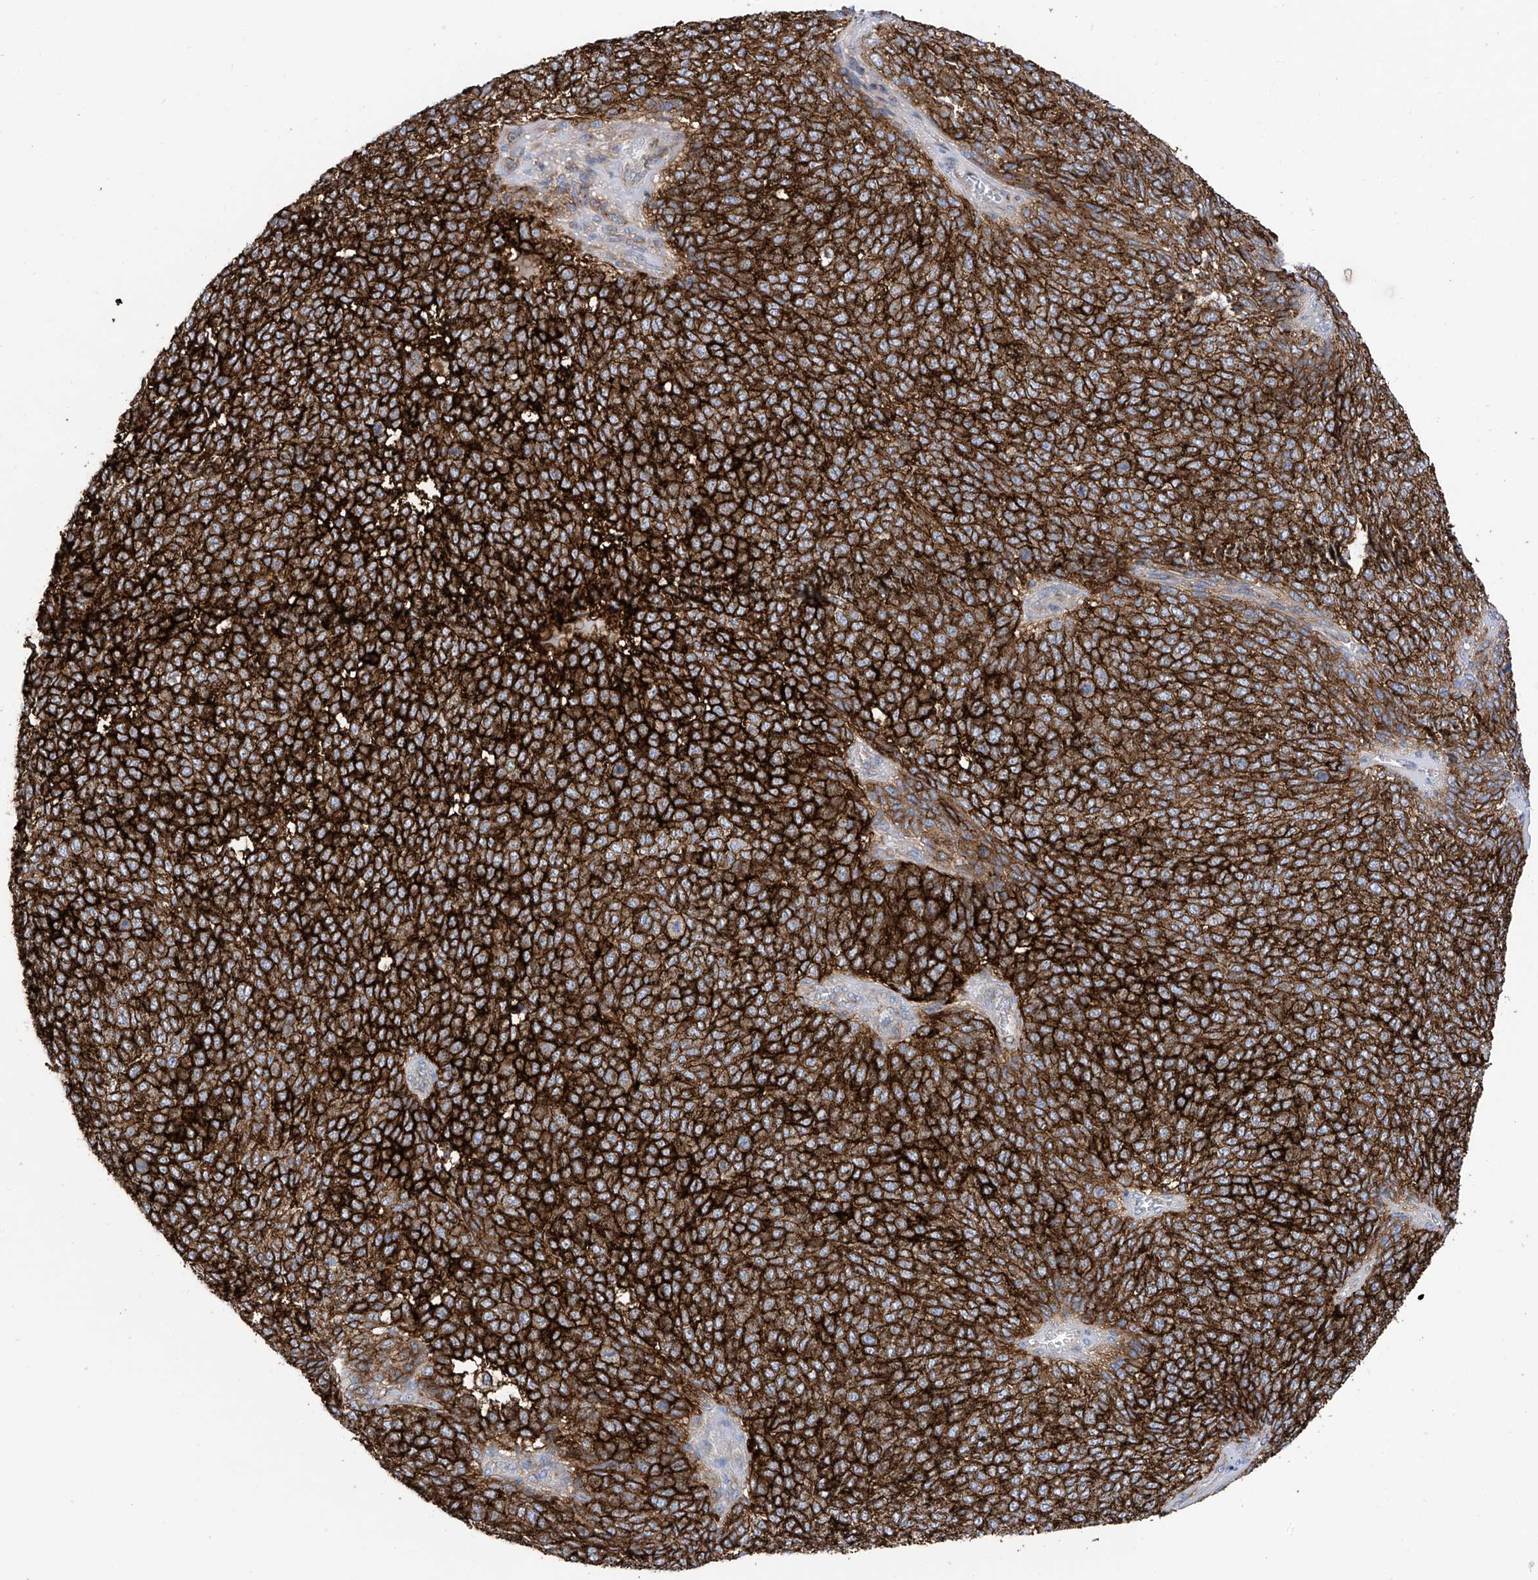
{"staining": {"intensity": "strong", "quantity": ">75%", "location": "cytoplasmic/membranous"}, "tissue": "melanoma", "cell_type": "Tumor cells", "image_type": "cancer", "snomed": [{"axis": "morphology", "description": "Malignant melanoma, NOS"}, {"axis": "topography", "description": "Skin"}], "caption": "Human malignant melanoma stained with a brown dye shows strong cytoplasmic/membranous positive positivity in approximately >75% of tumor cells.", "gene": "P2RX7", "patient": {"sex": "male", "age": 49}}